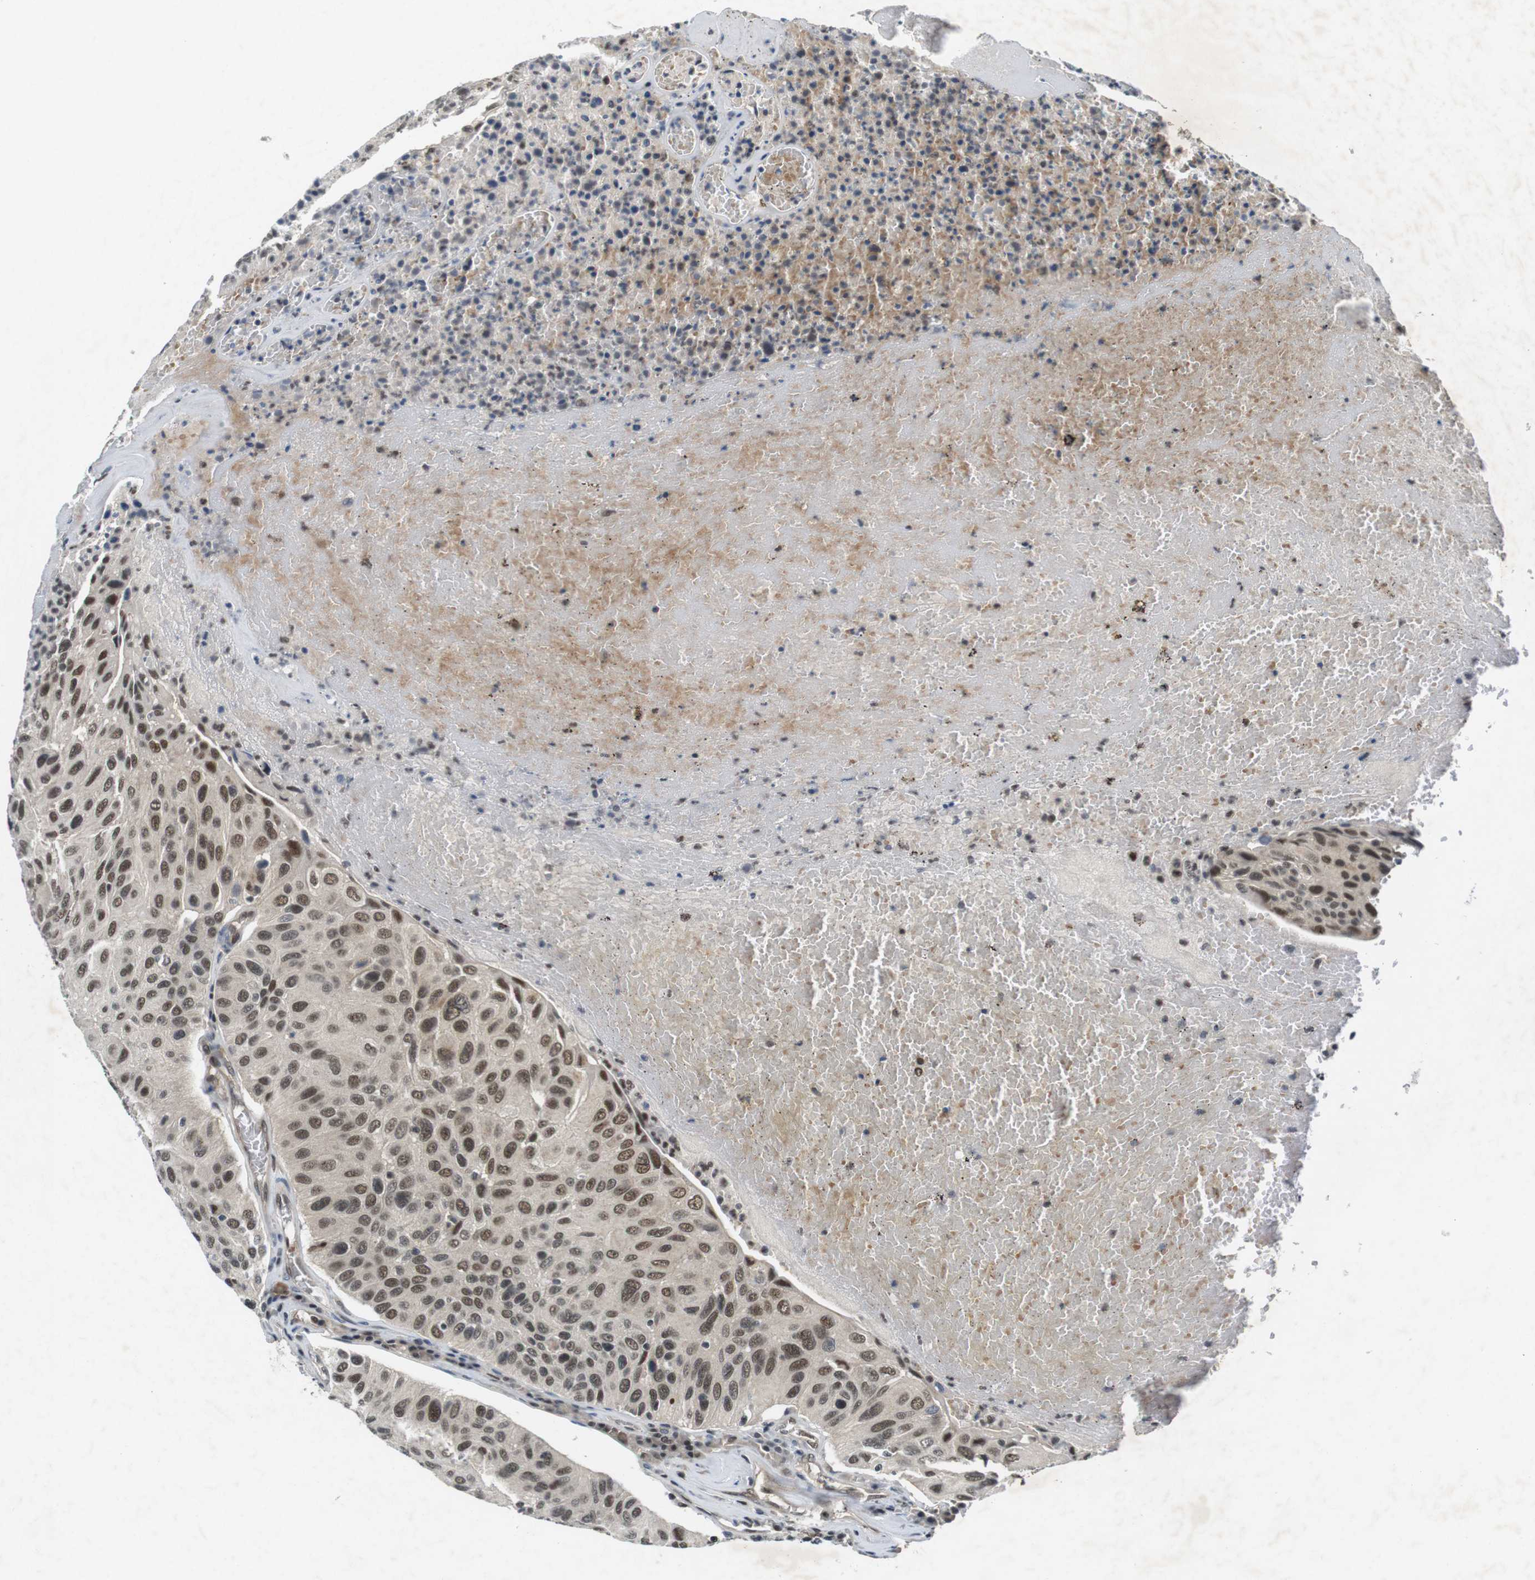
{"staining": {"intensity": "strong", "quantity": ">75%", "location": "nuclear"}, "tissue": "urothelial cancer", "cell_type": "Tumor cells", "image_type": "cancer", "snomed": [{"axis": "morphology", "description": "Urothelial carcinoma, High grade"}, {"axis": "topography", "description": "Urinary bladder"}], "caption": "Protein staining displays strong nuclear staining in about >75% of tumor cells in urothelial cancer.", "gene": "MAPKAPK5", "patient": {"sex": "male", "age": 66}}